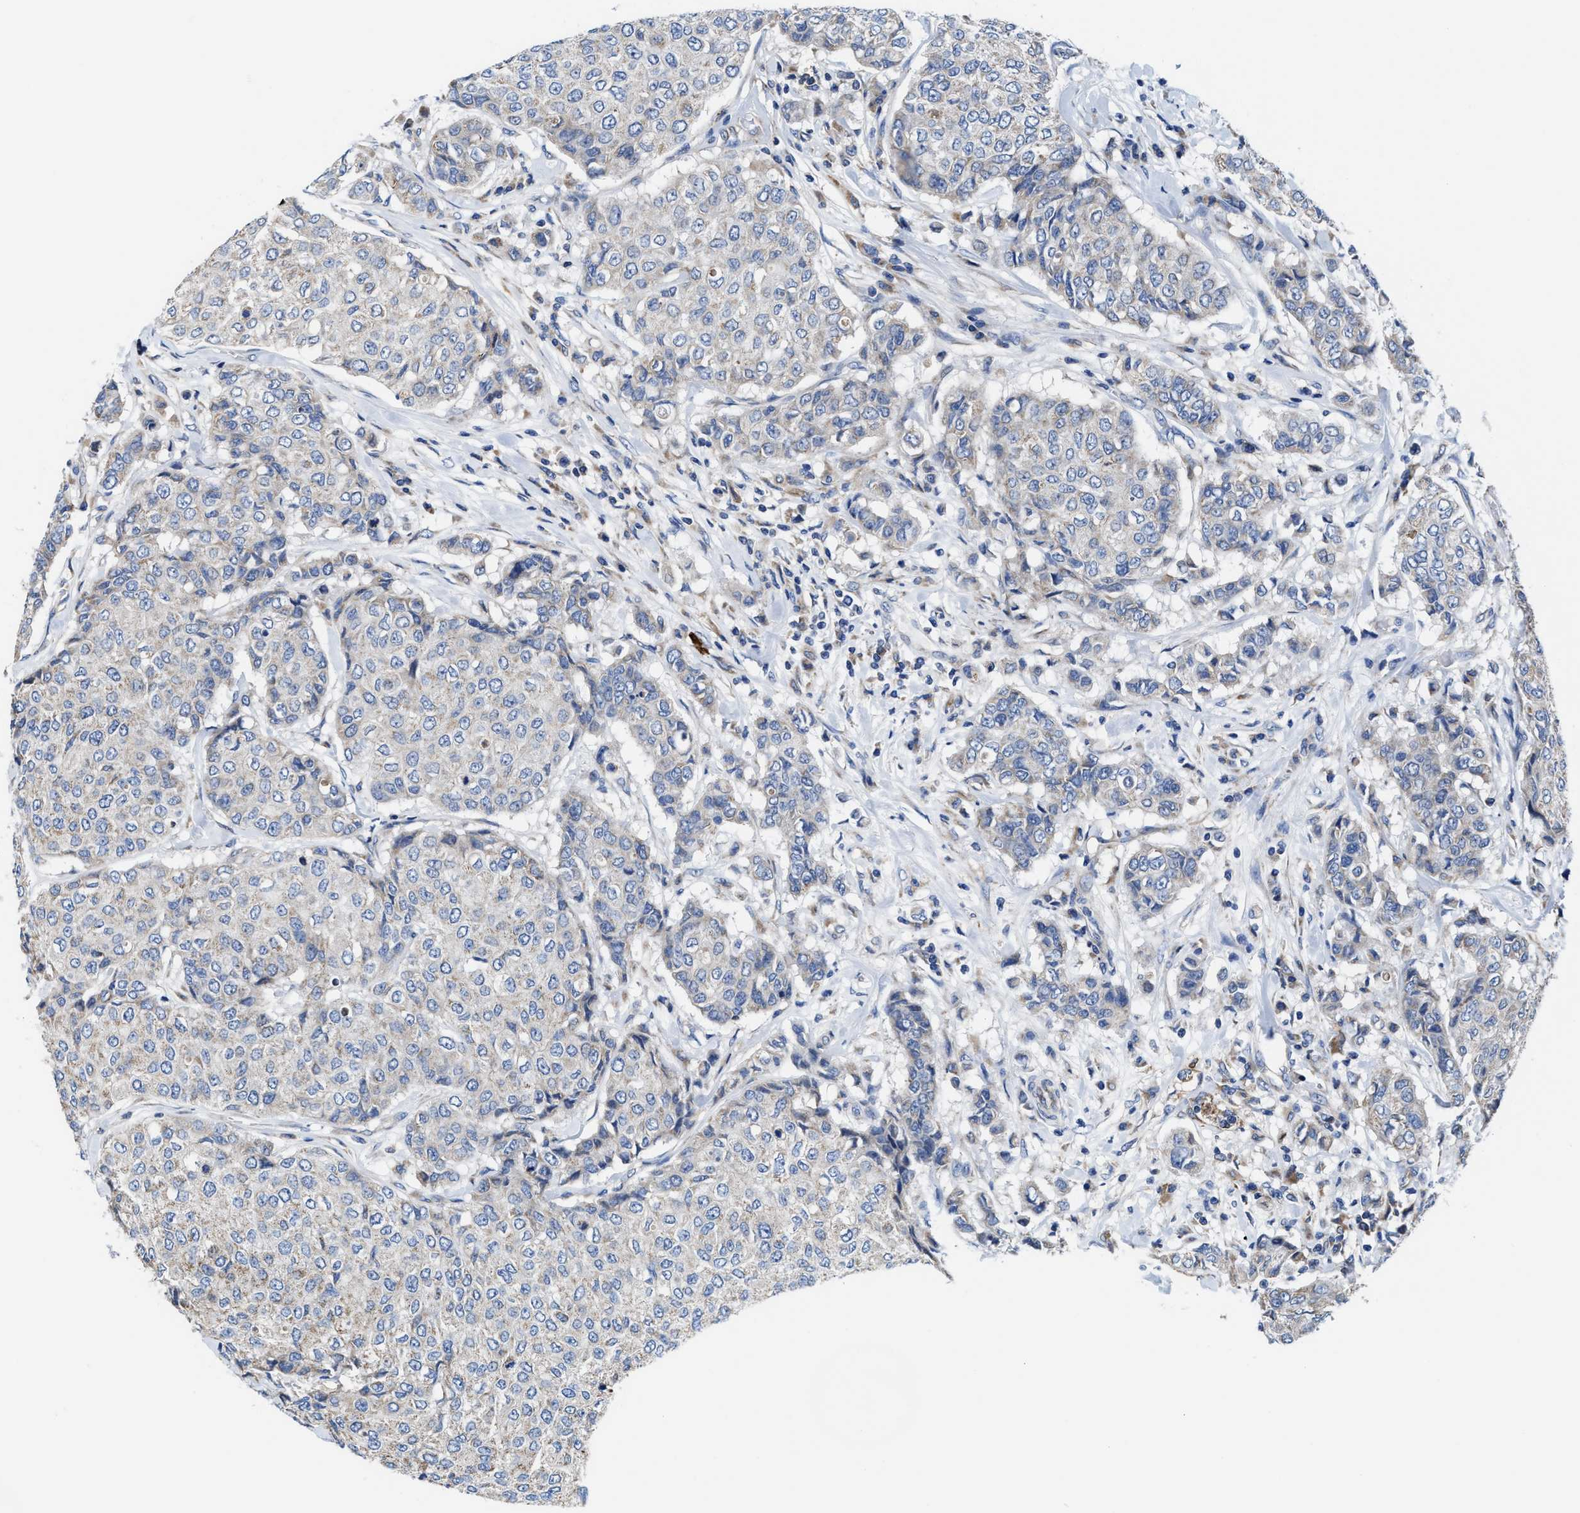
{"staining": {"intensity": "negative", "quantity": "none", "location": "none"}, "tissue": "breast cancer", "cell_type": "Tumor cells", "image_type": "cancer", "snomed": [{"axis": "morphology", "description": "Duct carcinoma"}, {"axis": "topography", "description": "Breast"}], "caption": "This is a image of immunohistochemistry (IHC) staining of breast cancer (infiltrating ductal carcinoma), which shows no positivity in tumor cells.", "gene": "TMEM30A", "patient": {"sex": "female", "age": 27}}